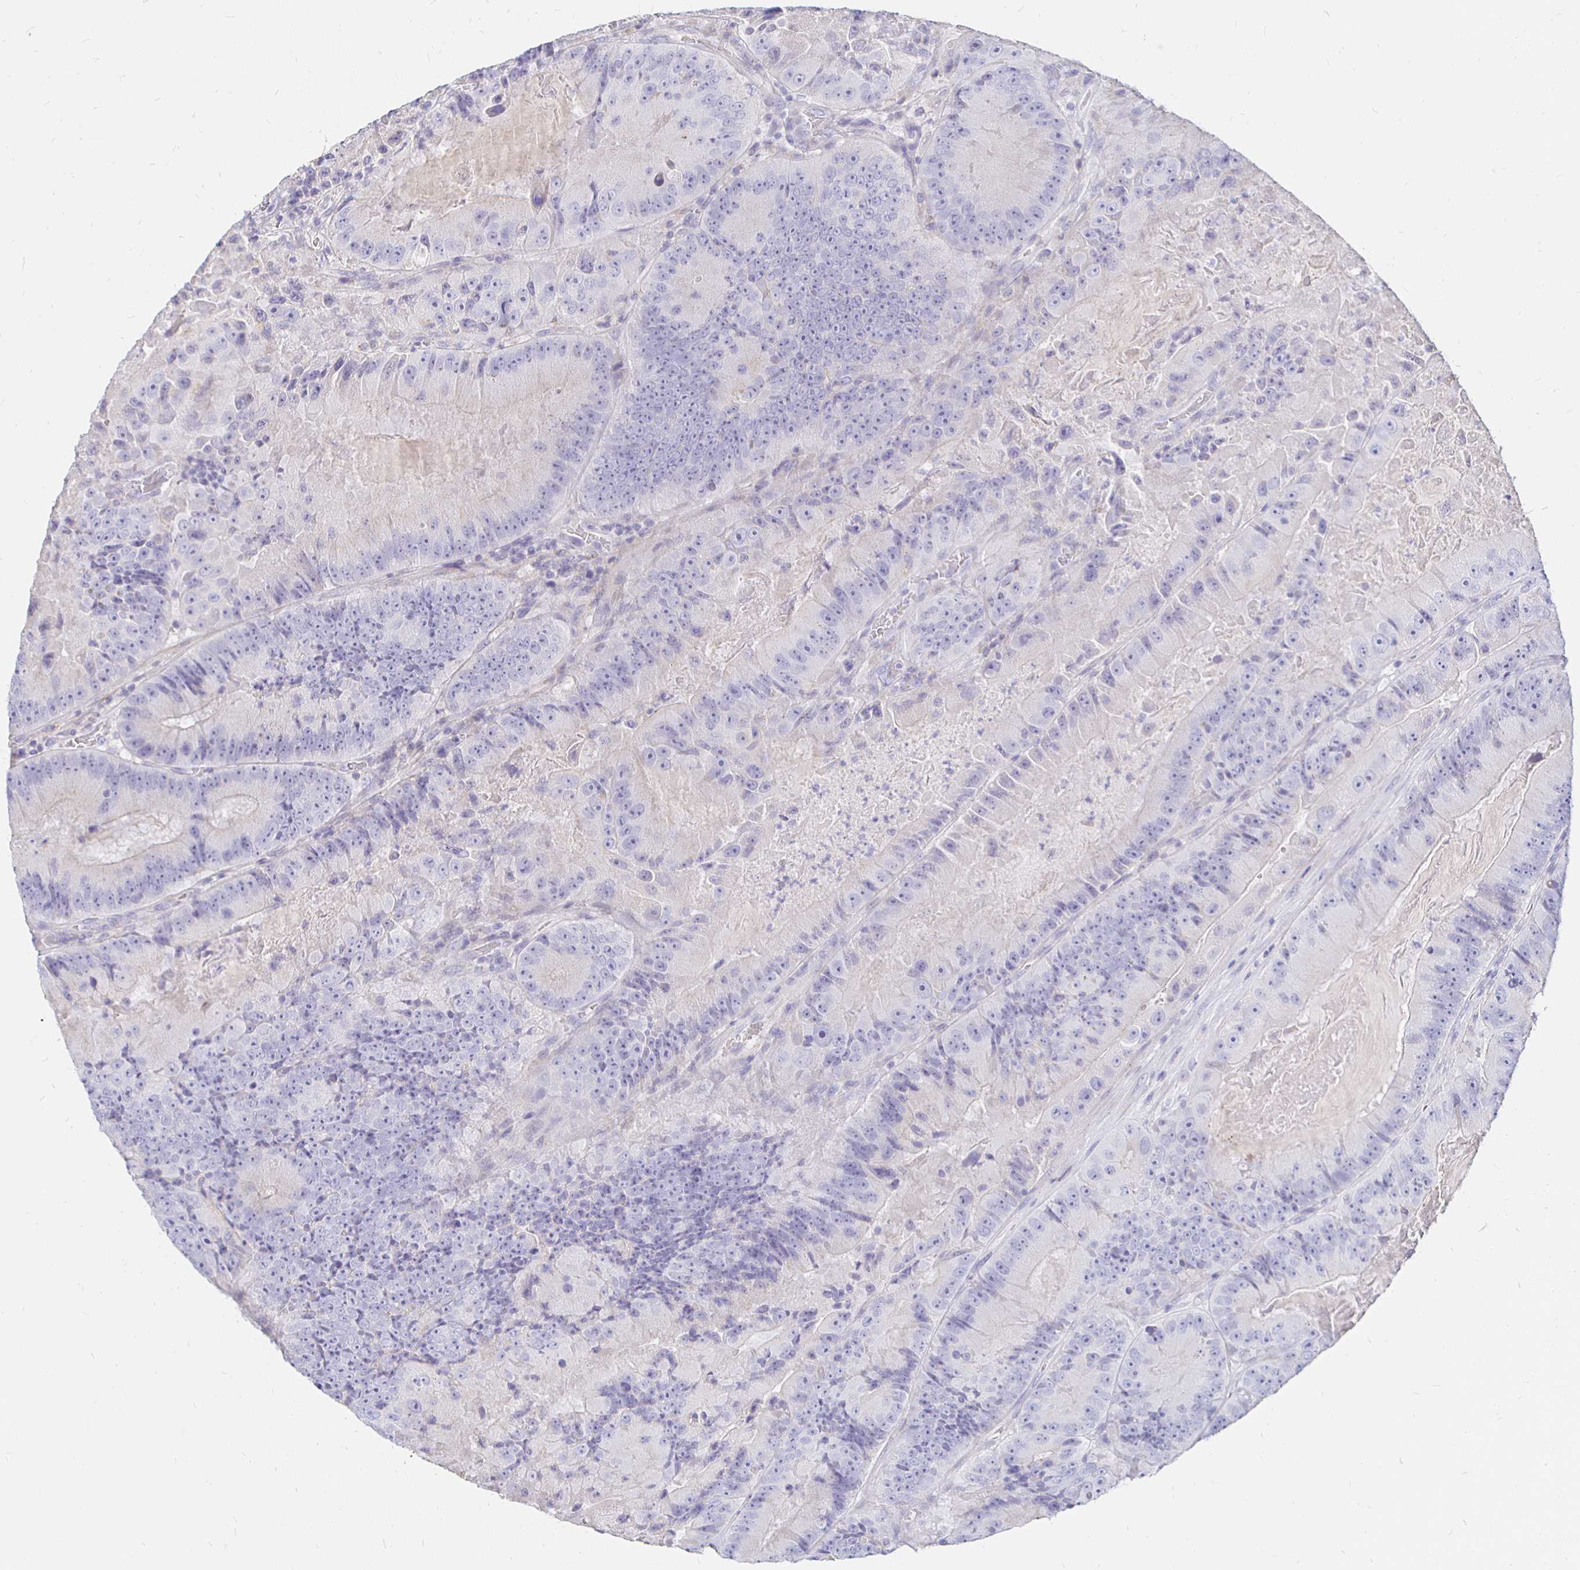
{"staining": {"intensity": "negative", "quantity": "none", "location": "none"}, "tissue": "colorectal cancer", "cell_type": "Tumor cells", "image_type": "cancer", "snomed": [{"axis": "morphology", "description": "Adenocarcinoma, NOS"}, {"axis": "topography", "description": "Colon"}], "caption": "Colorectal cancer (adenocarcinoma) stained for a protein using immunohistochemistry demonstrates no staining tumor cells.", "gene": "NECAB1", "patient": {"sex": "female", "age": 86}}